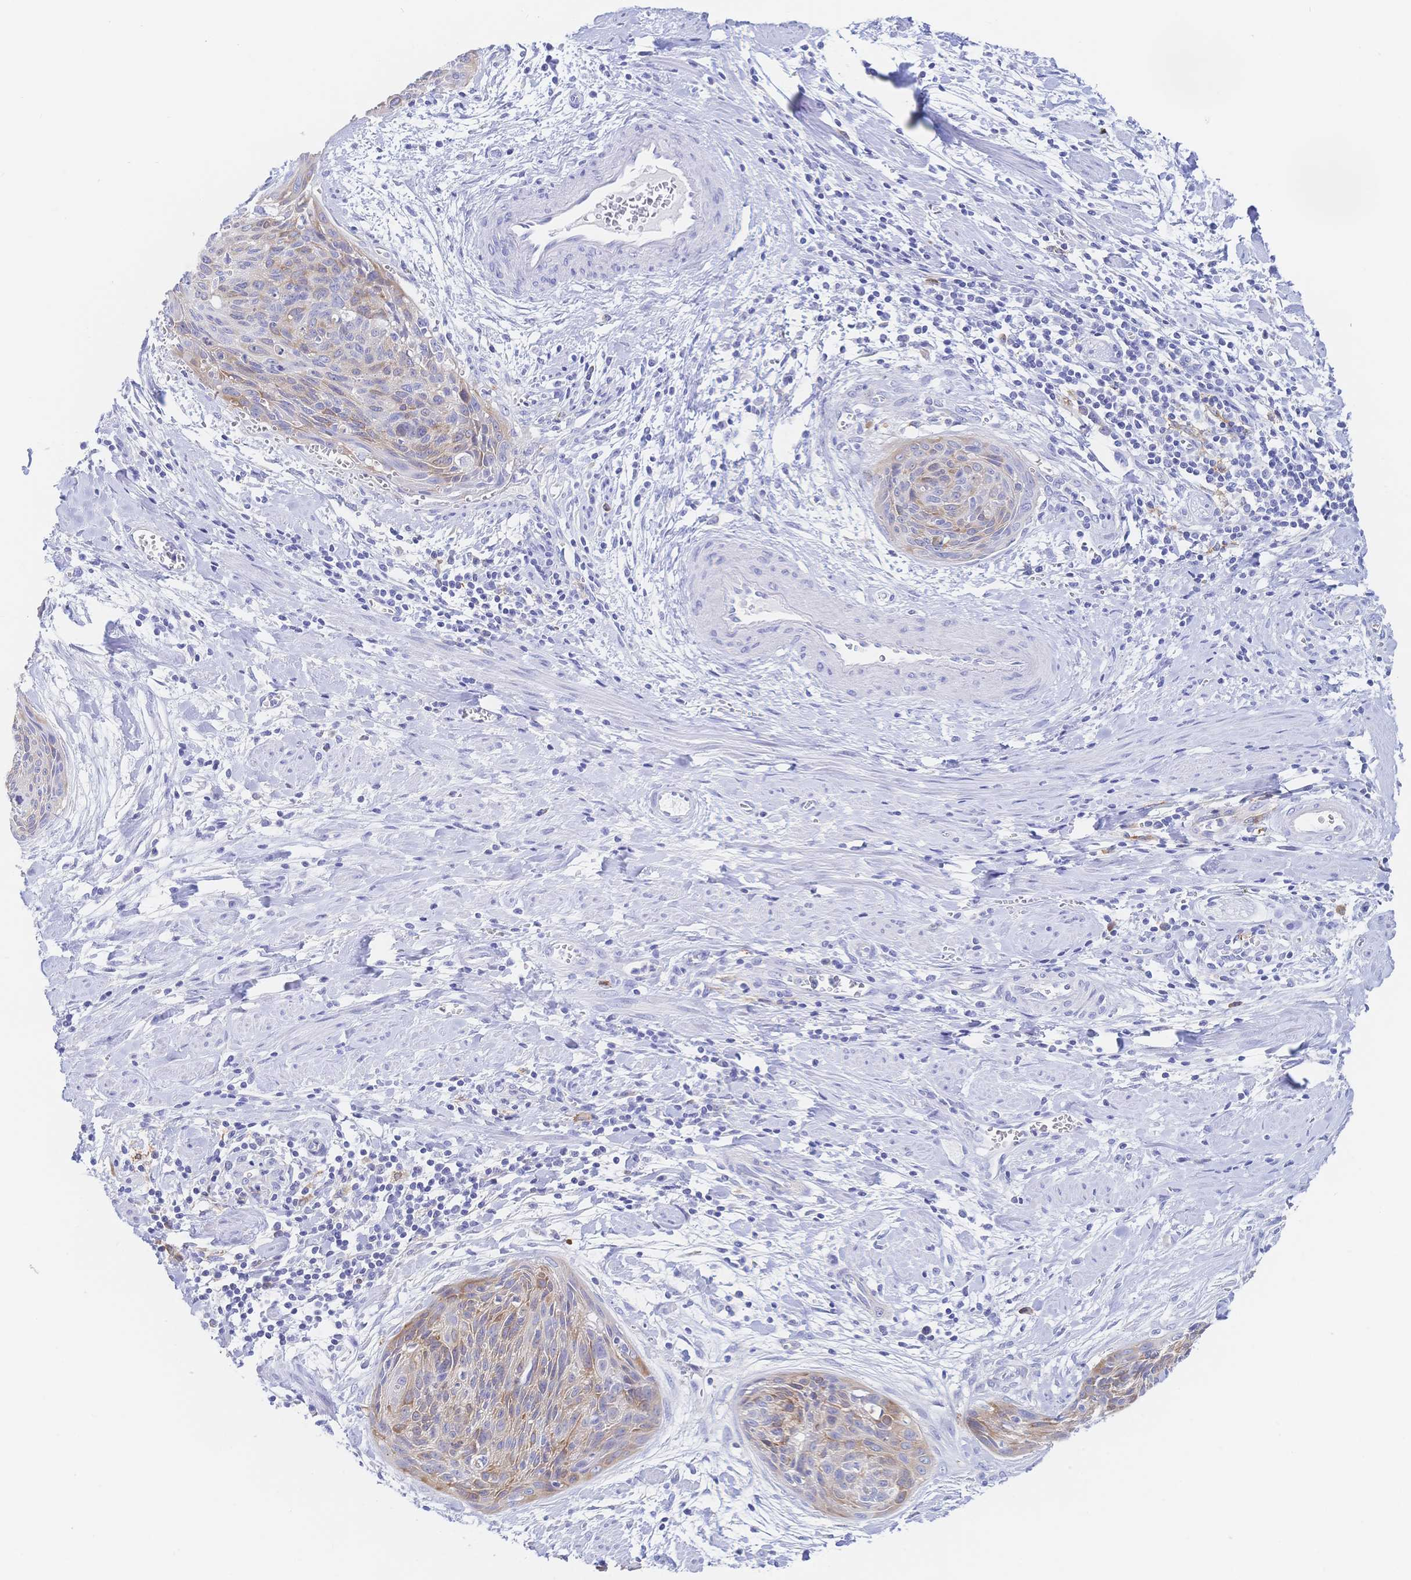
{"staining": {"intensity": "moderate", "quantity": "25%-75%", "location": "cytoplasmic/membranous"}, "tissue": "cervical cancer", "cell_type": "Tumor cells", "image_type": "cancer", "snomed": [{"axis": "morphology", "description": "Squamous cell carcinoma, NOS"}, {"axis": "topography", "description": "Cervix"}], "caption": "Immunohistochemical staining of squamous cell carcinoma (cervical) exhibits moderate cytoplasmic/membranous protein expression in about 25%-75% of tumor cells.", "gene": "RRM1", "patient": {"sex": "female", "age": 55}}